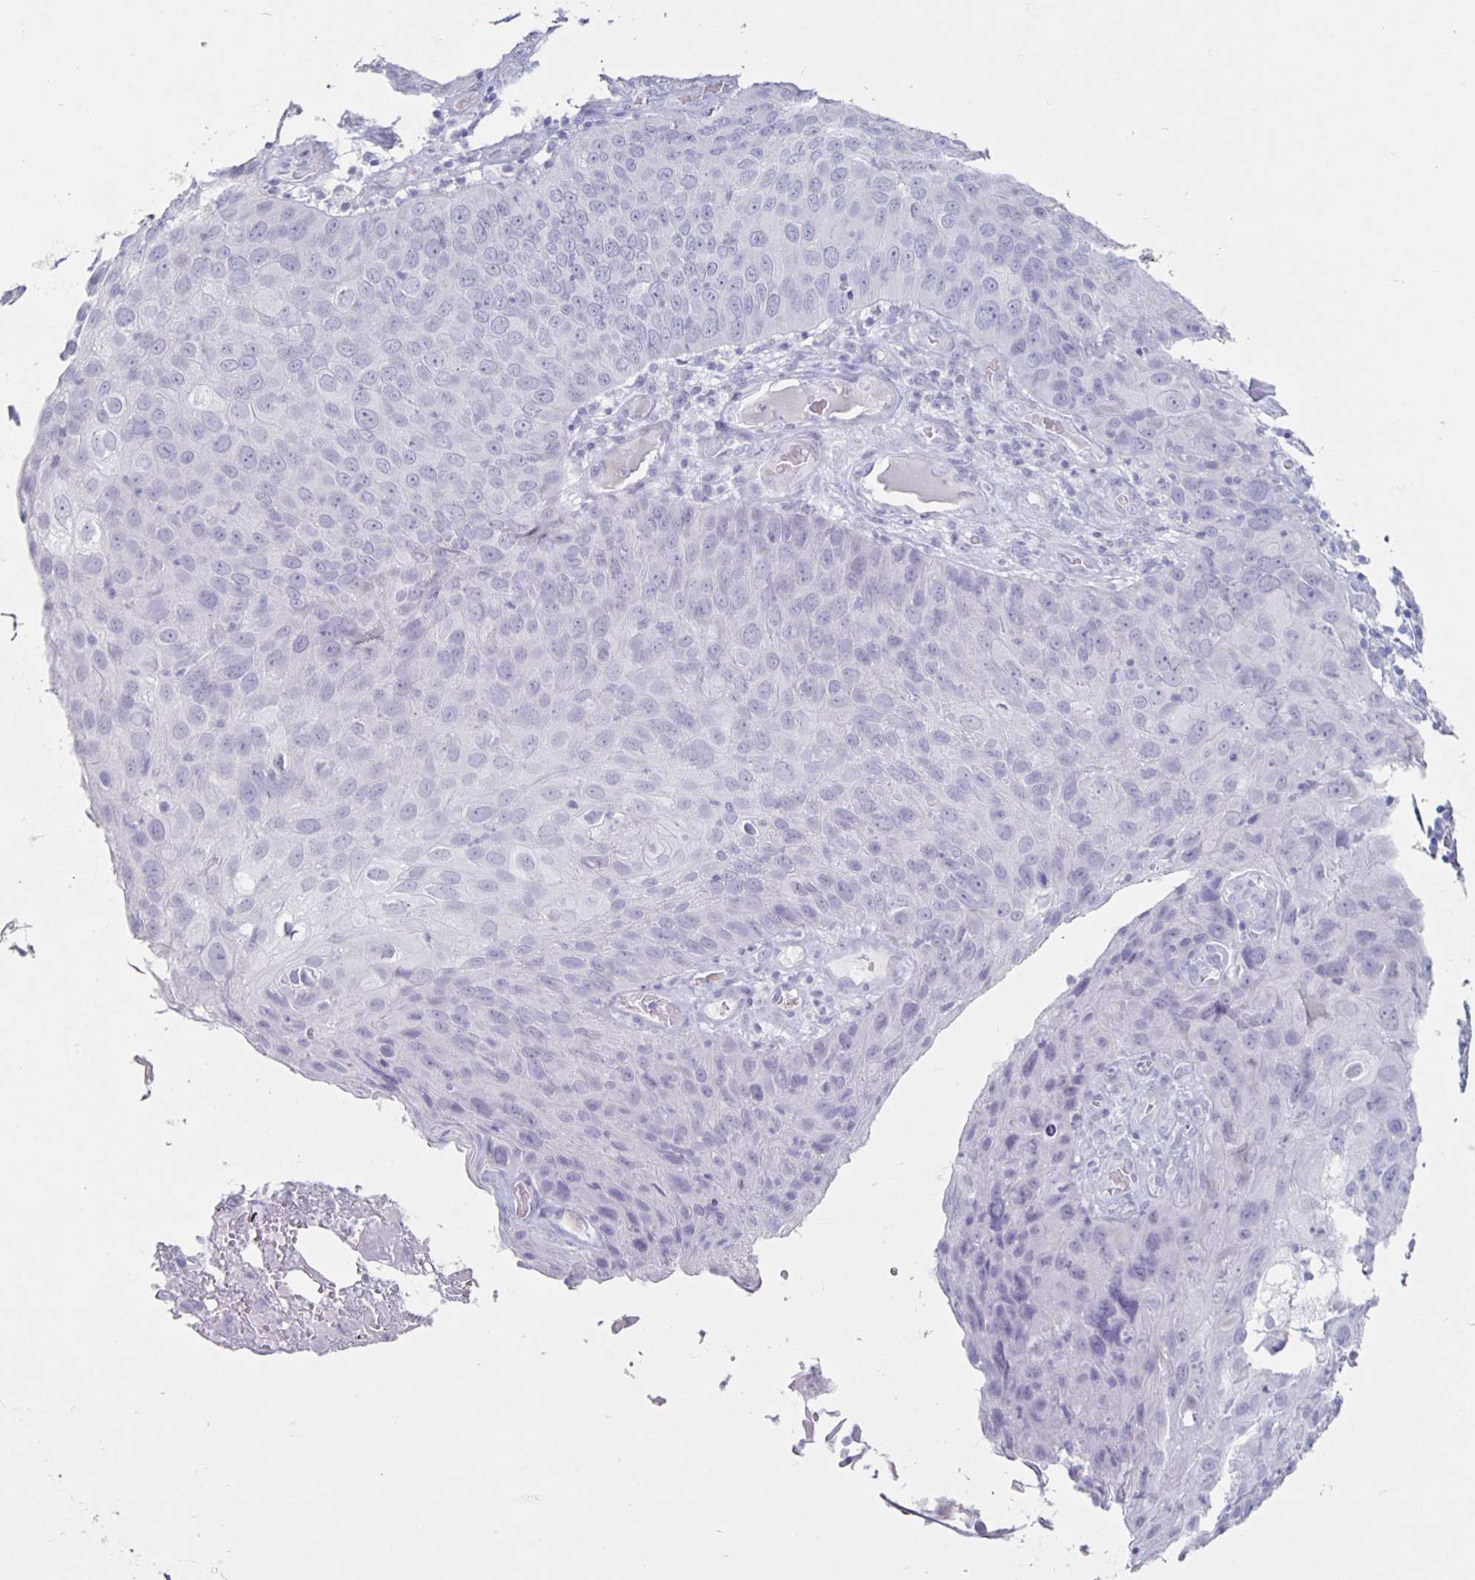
{"staining": {"intensity": "negative", "quantity": "none", "location": "none"}, "tissue": "skin cancer", "cell_type": "Tumor cells", "image_type": "cancer", "snomed": [{"axis": "morphology", "description": "Squamous cell carcinoma, NOS"}, {"axis": "topography", "description": "Skin"}], "caption": "Skin cancer was stained to show a protein in brown. There is no significant staining in tumor cells. Nuclei are stained in blue.", "gene": "CT45A5", "patient": {"sex": "male", "age": 87}}